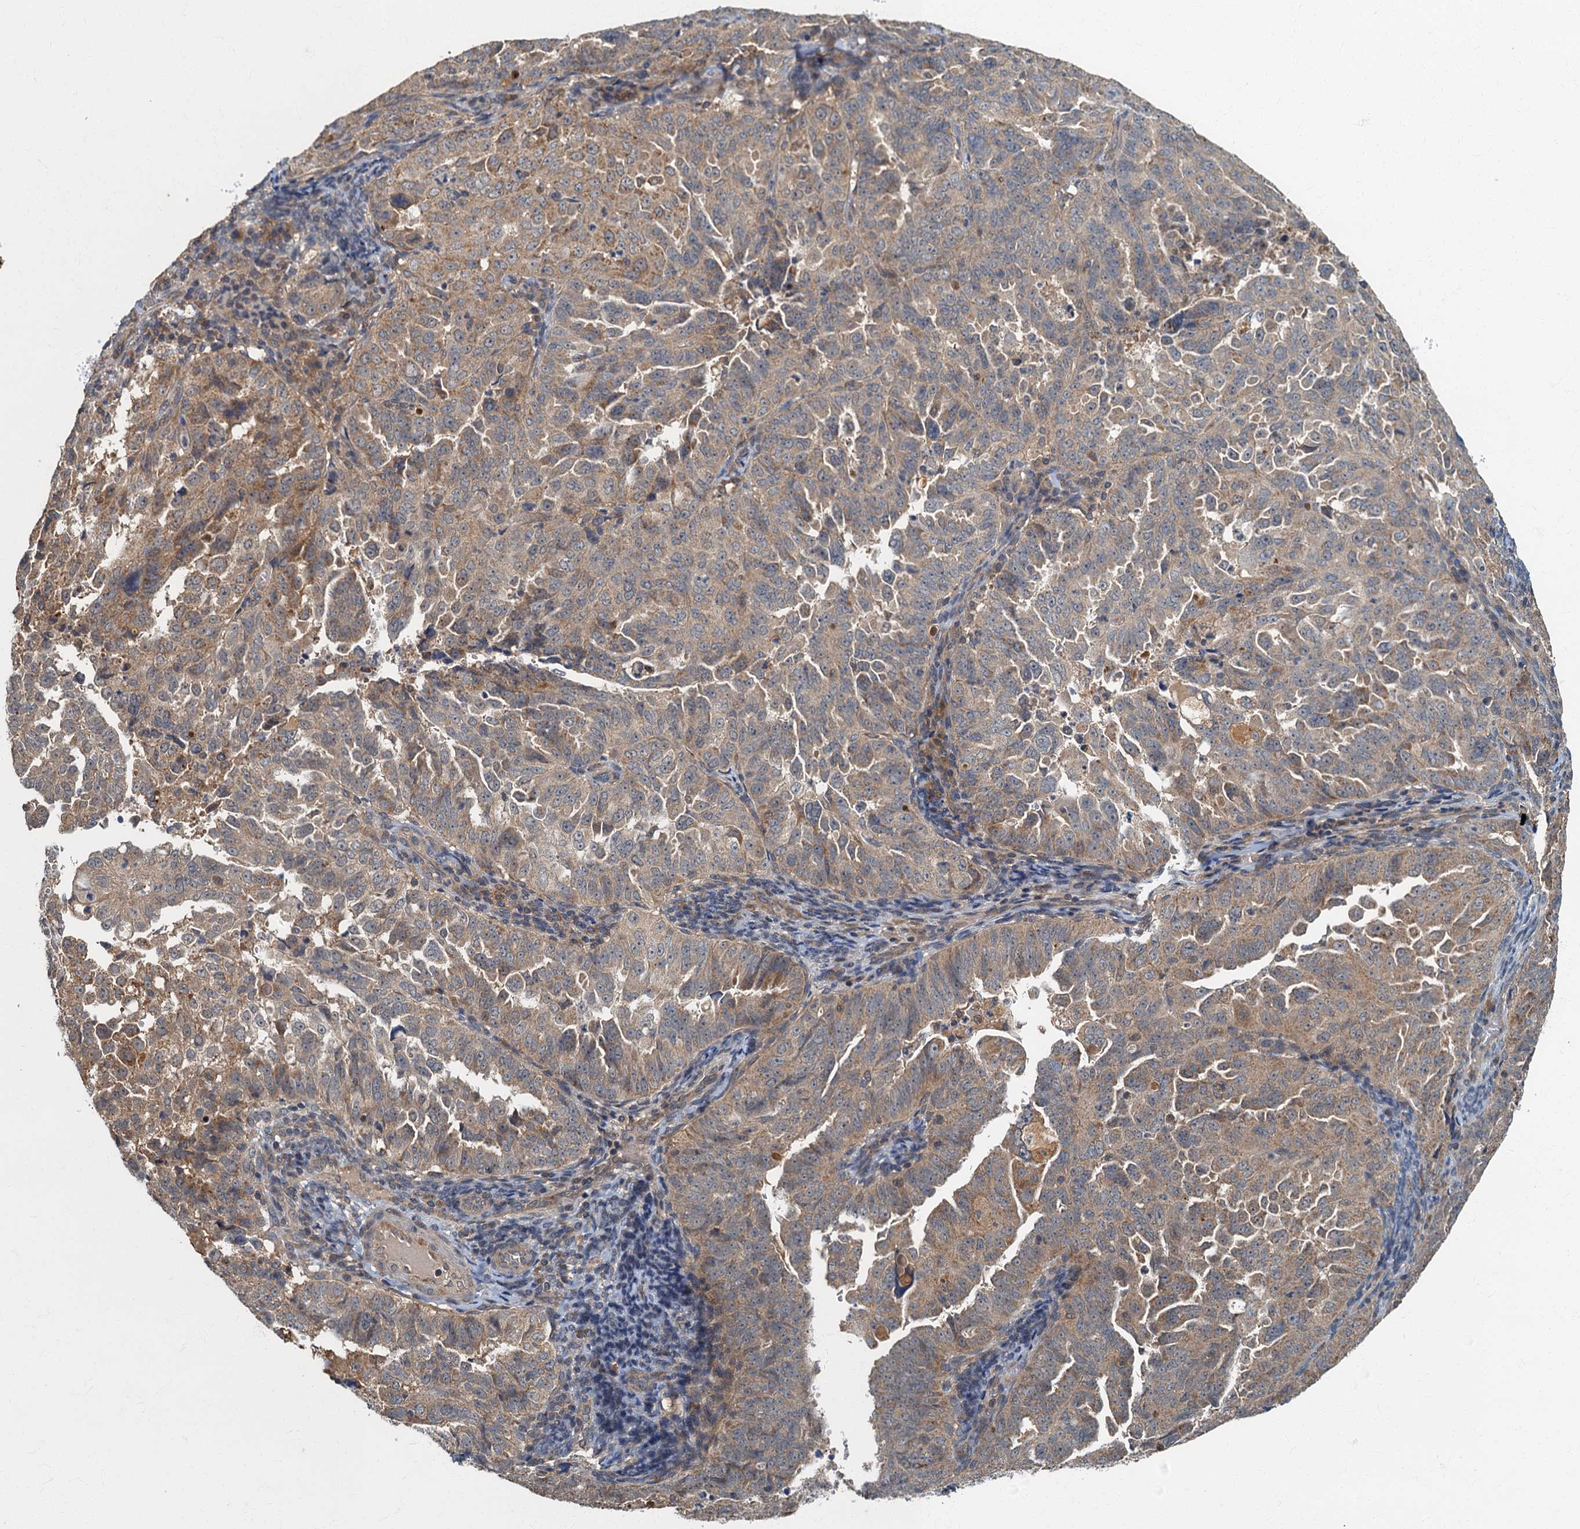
{"staining": {"intensity": "moderate", "quantity": "25%-75%", "location": "cytoplasmic/membranous"}, "tissue": "endometrial cancer", "cell_type": "Tumor cells", "image_type": "cancer", "snomed": [{"axis": "morphology", "description": "Adenocarcinoma, NOS"}, {"axis": "topography", "description": "Endometrium"}], "caption": "Tumor cells display moderate cytoplasmic/membranous staining in approximately 25%-75% of cells in endometrial cancer.", "gene": "WDCP", "patient": {"sex": "female", "age": 65}}